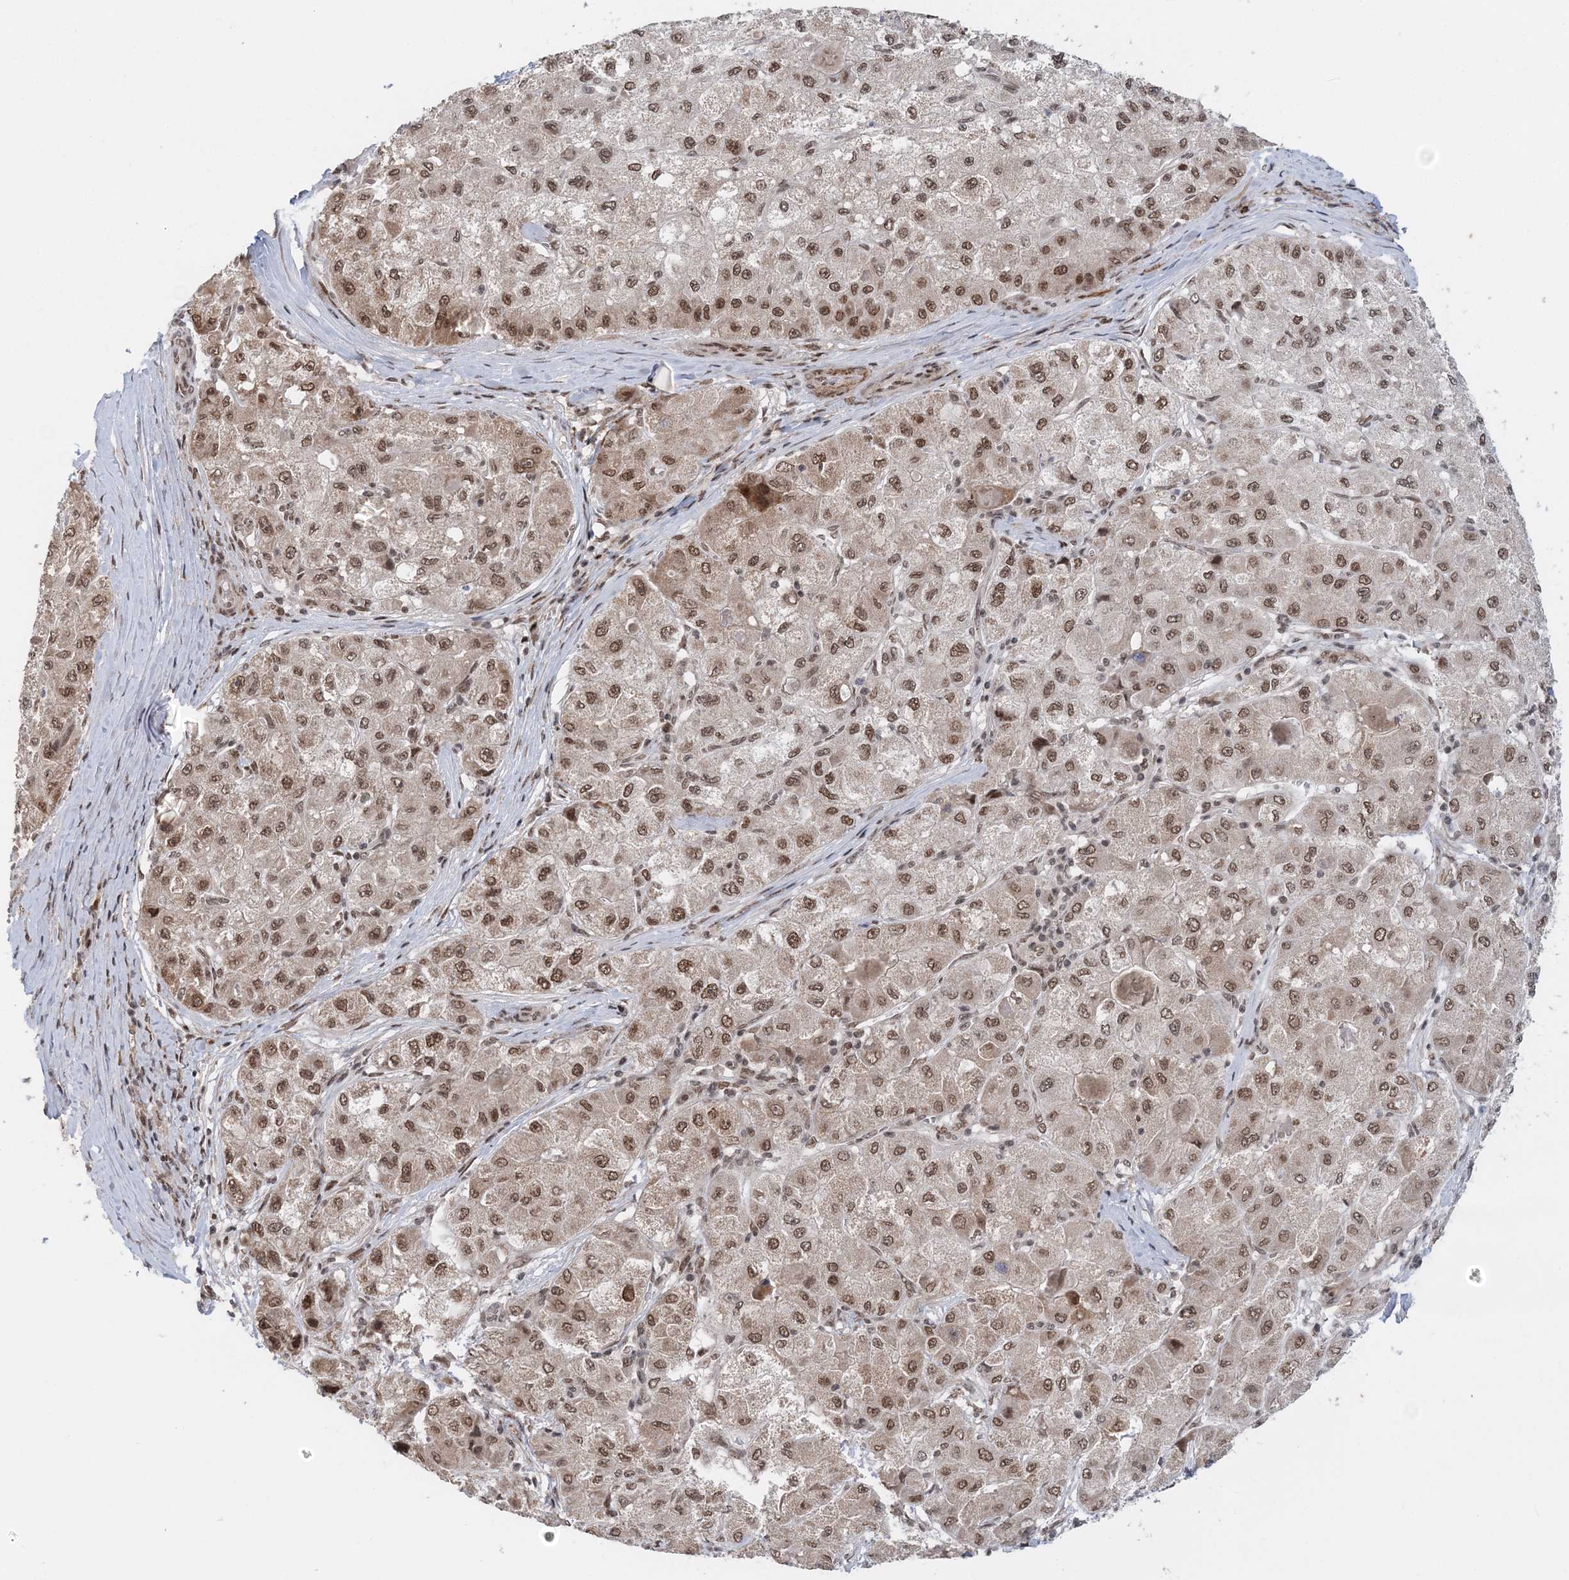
{"staining": {"intensity": "moderate", "quantity": ">75%", "location": "nuclear"}, "tissue": "liver cancer", "cell_type": "Tumor cells", "image_type": "cancer", "snomed": [{"axis": "morphology", "description": "Carcinoma, Hepatocellular, NOS"}, {"axis": "topography", "description": "Liver"}], "caption": "DAB immunohistochemical staining of liver cancer demonstrates moderate nuclear protein positivity in about >75% of tumor cells.", "gene": "NOA1", "patient": {"sex": "male", "age": 80}}